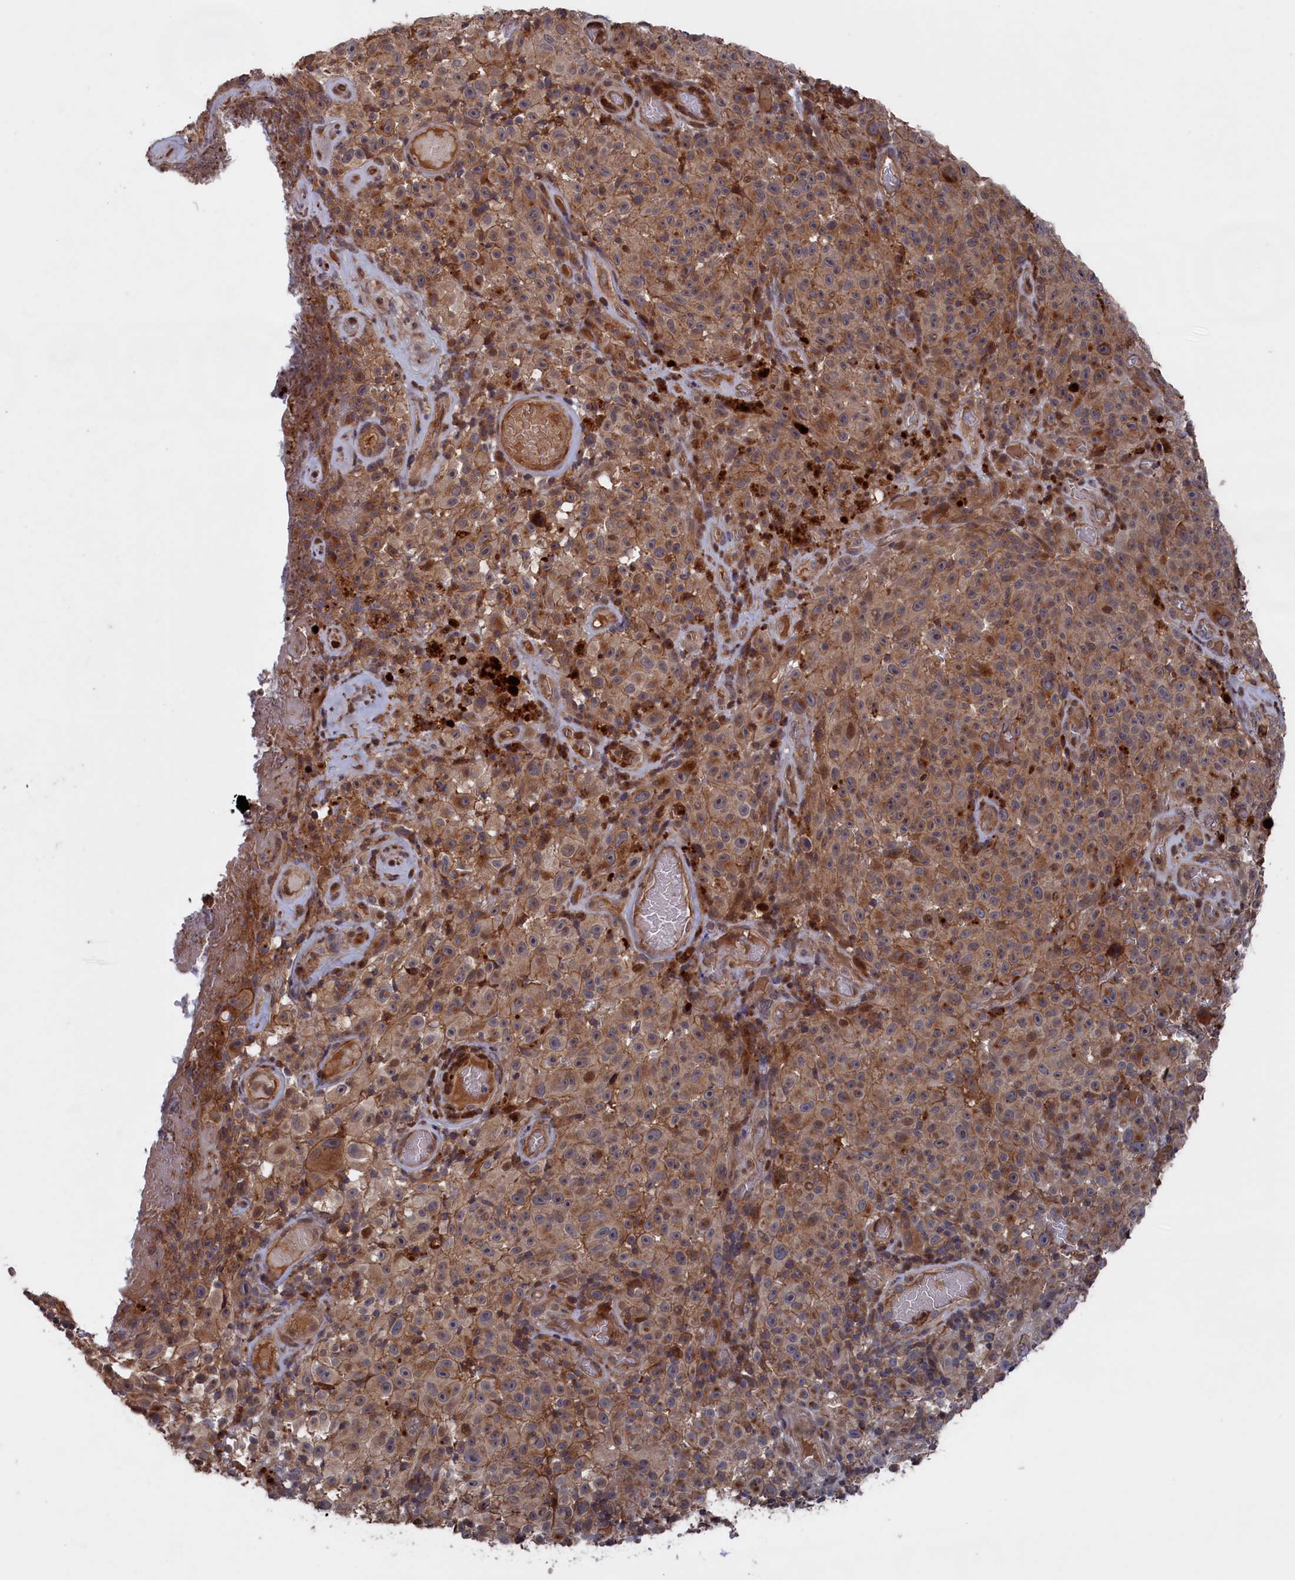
{"staining": {"intensity": "moderate", "quantity": ">75%", "location": "cytoplasmic/membranous"}, "tissue": "melanoma", "cell_type": "Tumor cells", "image_type": "cancer", "snomed": [{"axis": "morphology", "description": "Malignant melanoma, NOS"}, {"axis": "topography", "description": "Skin"}], "caption": "Melanoma stained with IHC exhibits moderate cytoplasmic/membranous staining in about >75% of tumor cells. (DAB (3,3'-diaminobenzidine) = brown stain, brightfield microscopy at high magnification).", "gene": "PLA2G15", "patient": {"sex": "female", "age": 82}}